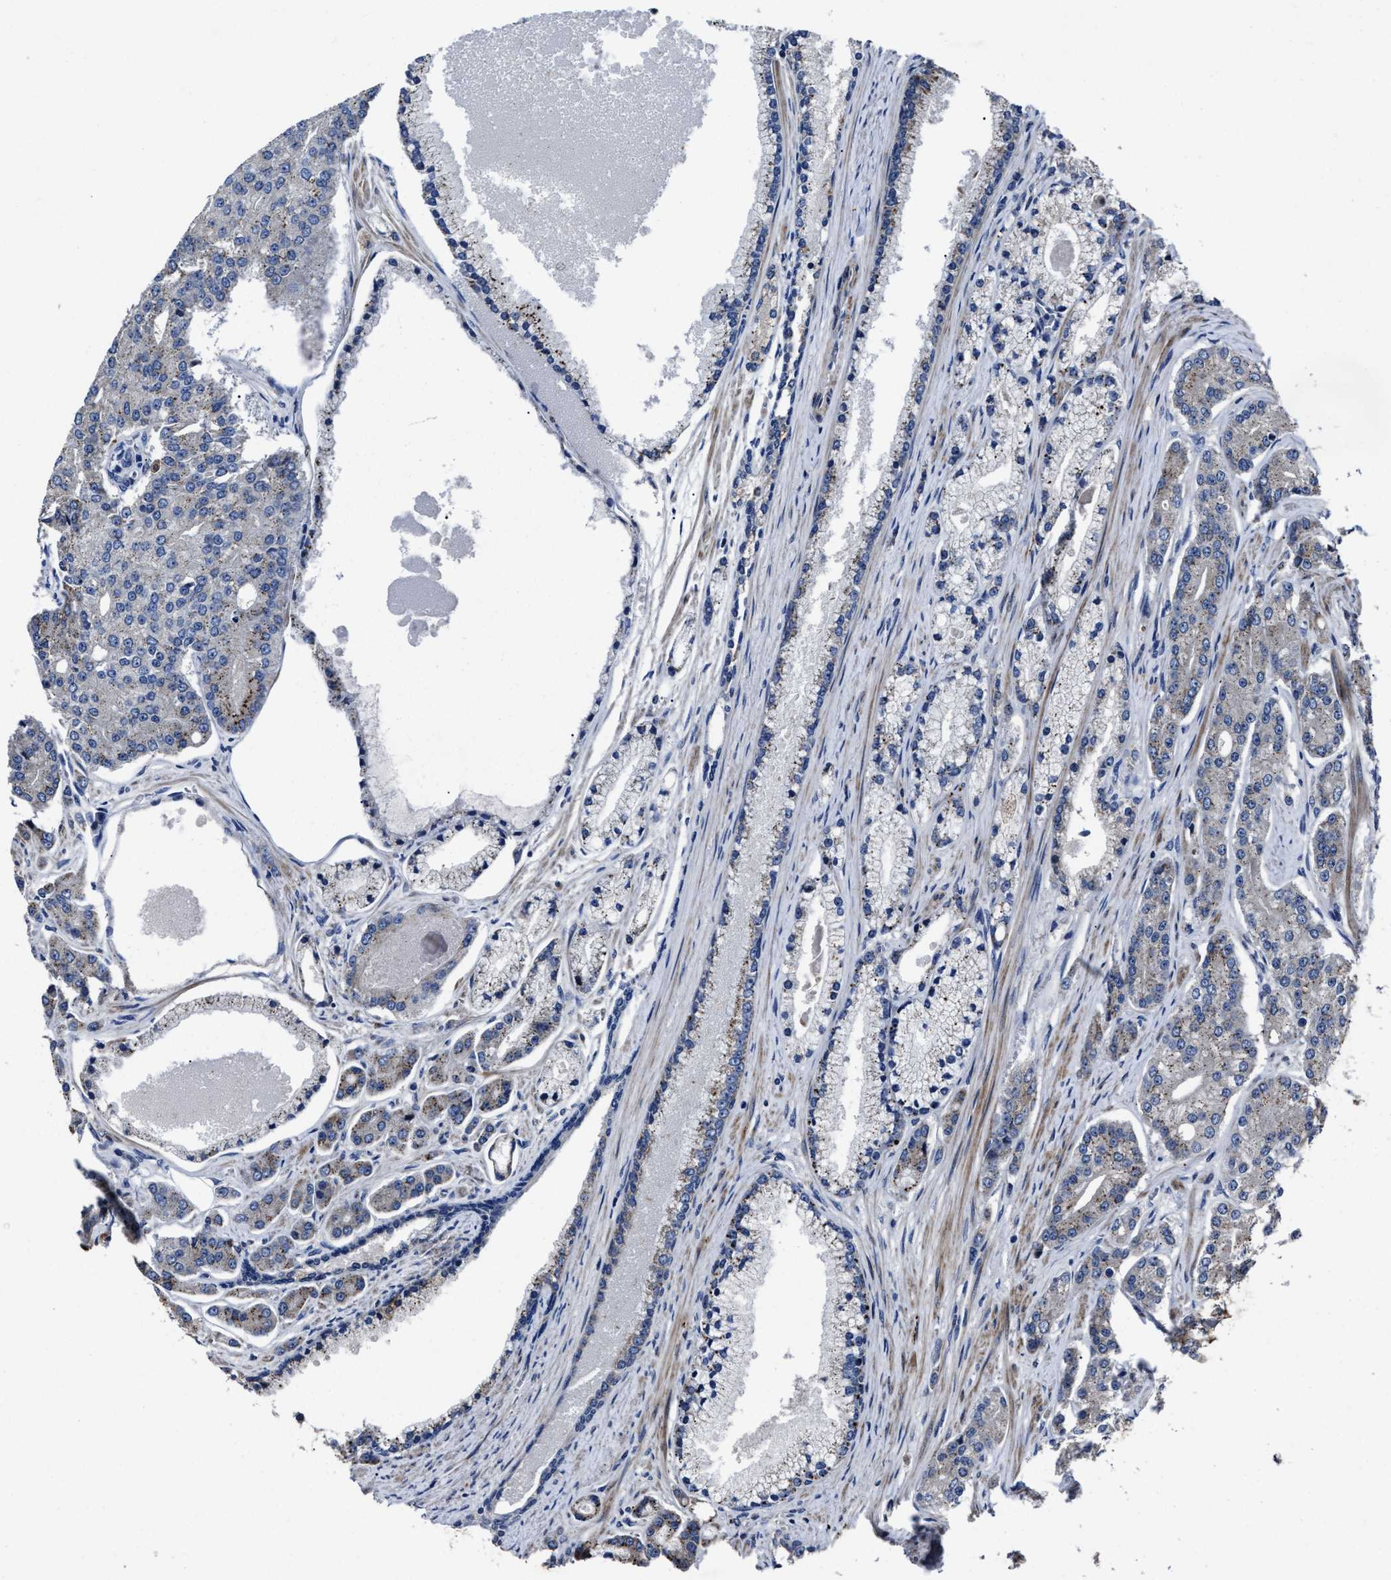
{"staining": {"intensity": "negative", "quantity": "none", "location": "none"}, "tissue": "prostate cancer", "cell_type": "Tumor cells", "image_type": "cancer", "snomed": [{"axis": "morphology", "description": "Adenocarcinoma, High grade"}, {"axis": "topography", "description": "Prostate"}], "caption": "This photomicrograph is of prostate adenocarcinoma (high-grade) stained with immunohistochemistry to label a protein in brown with the nuclei are counter-stained blue. There is no staining in tumor cells.", "gene": "RSBN1L", "patient": {"sex": "male", "age": 71}}